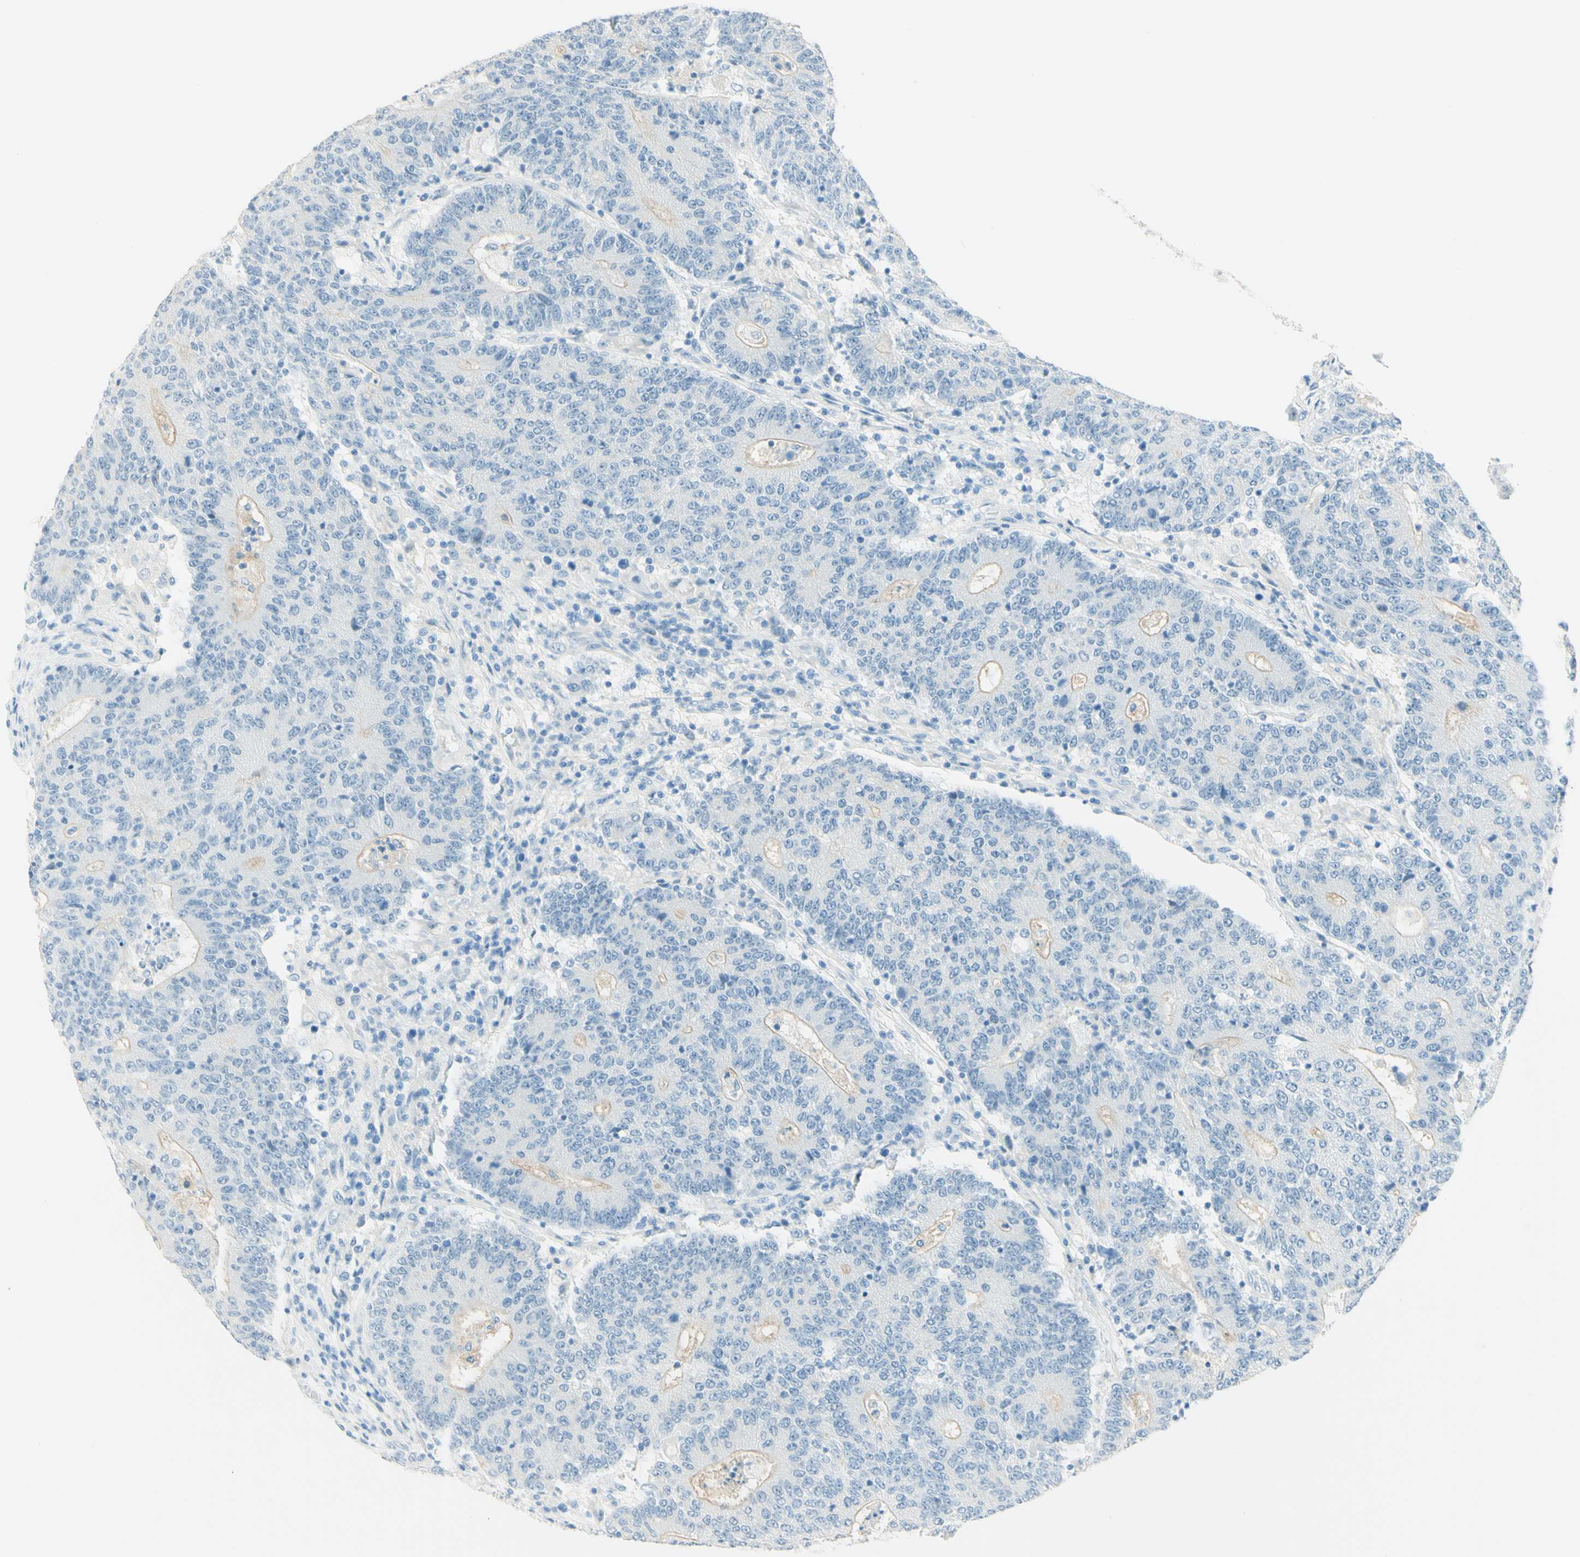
{"staining": {"intensity": "negative", "quantity": "none", "location": "none"}, "tissue": "colorectal cancer", "cell_type": "Tumor cells", "image_type": "cancer", "snomed": [{"axis": "morphology", "description": "Normal tissue, NOS"}, {"axis": "morphology", "description": "Adenocarcinoma, NOS"}, {"axis": "topography", "description": "Colon"}], "caption": "Immunohistochemical staining of human colorectal adenocarcinoma demonstrates no significant positivity in tumor cells.", "gene": "TMEM132D", "patient": {"sex": "female", "age": 75}}